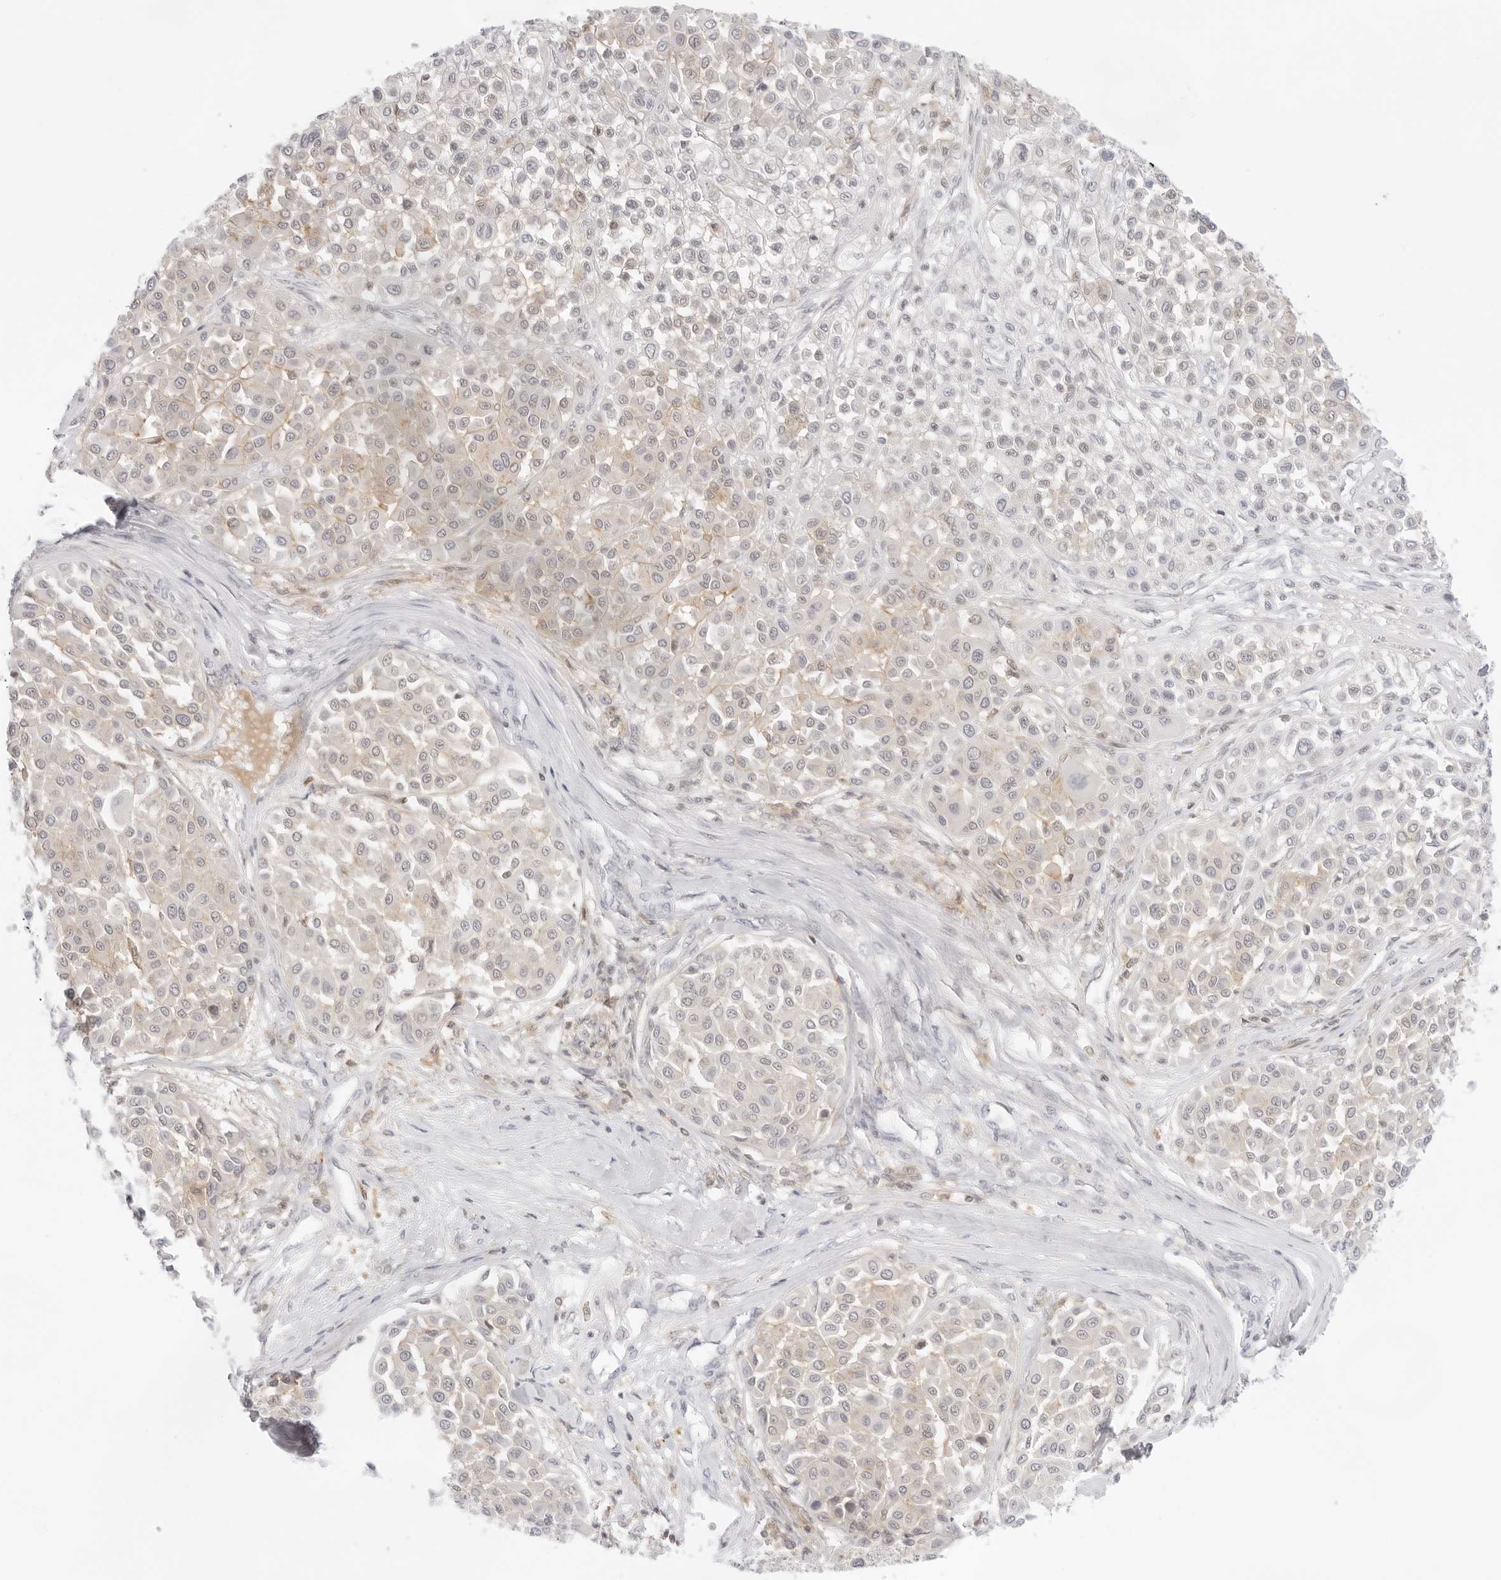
{"staining": {"intensity": "weak", "quantity": "<25%", "location": "cytoplasmic/membranous"}, "tissue": "melanoma", "cell_type": "Tumor cells", "image_type": "cancer", "snomed": [{"axis": "morphology", "description": "Malignant melanoma, Metastatic site"}, {"axis": "topography", "description": "Soft tissue"}], "caption": "Tumor cells are negative for protein expression in human malignant melanoma (metastatic site).", "gene": "TNFRSF14", "patient": {"sex": "male", "age": 41}}